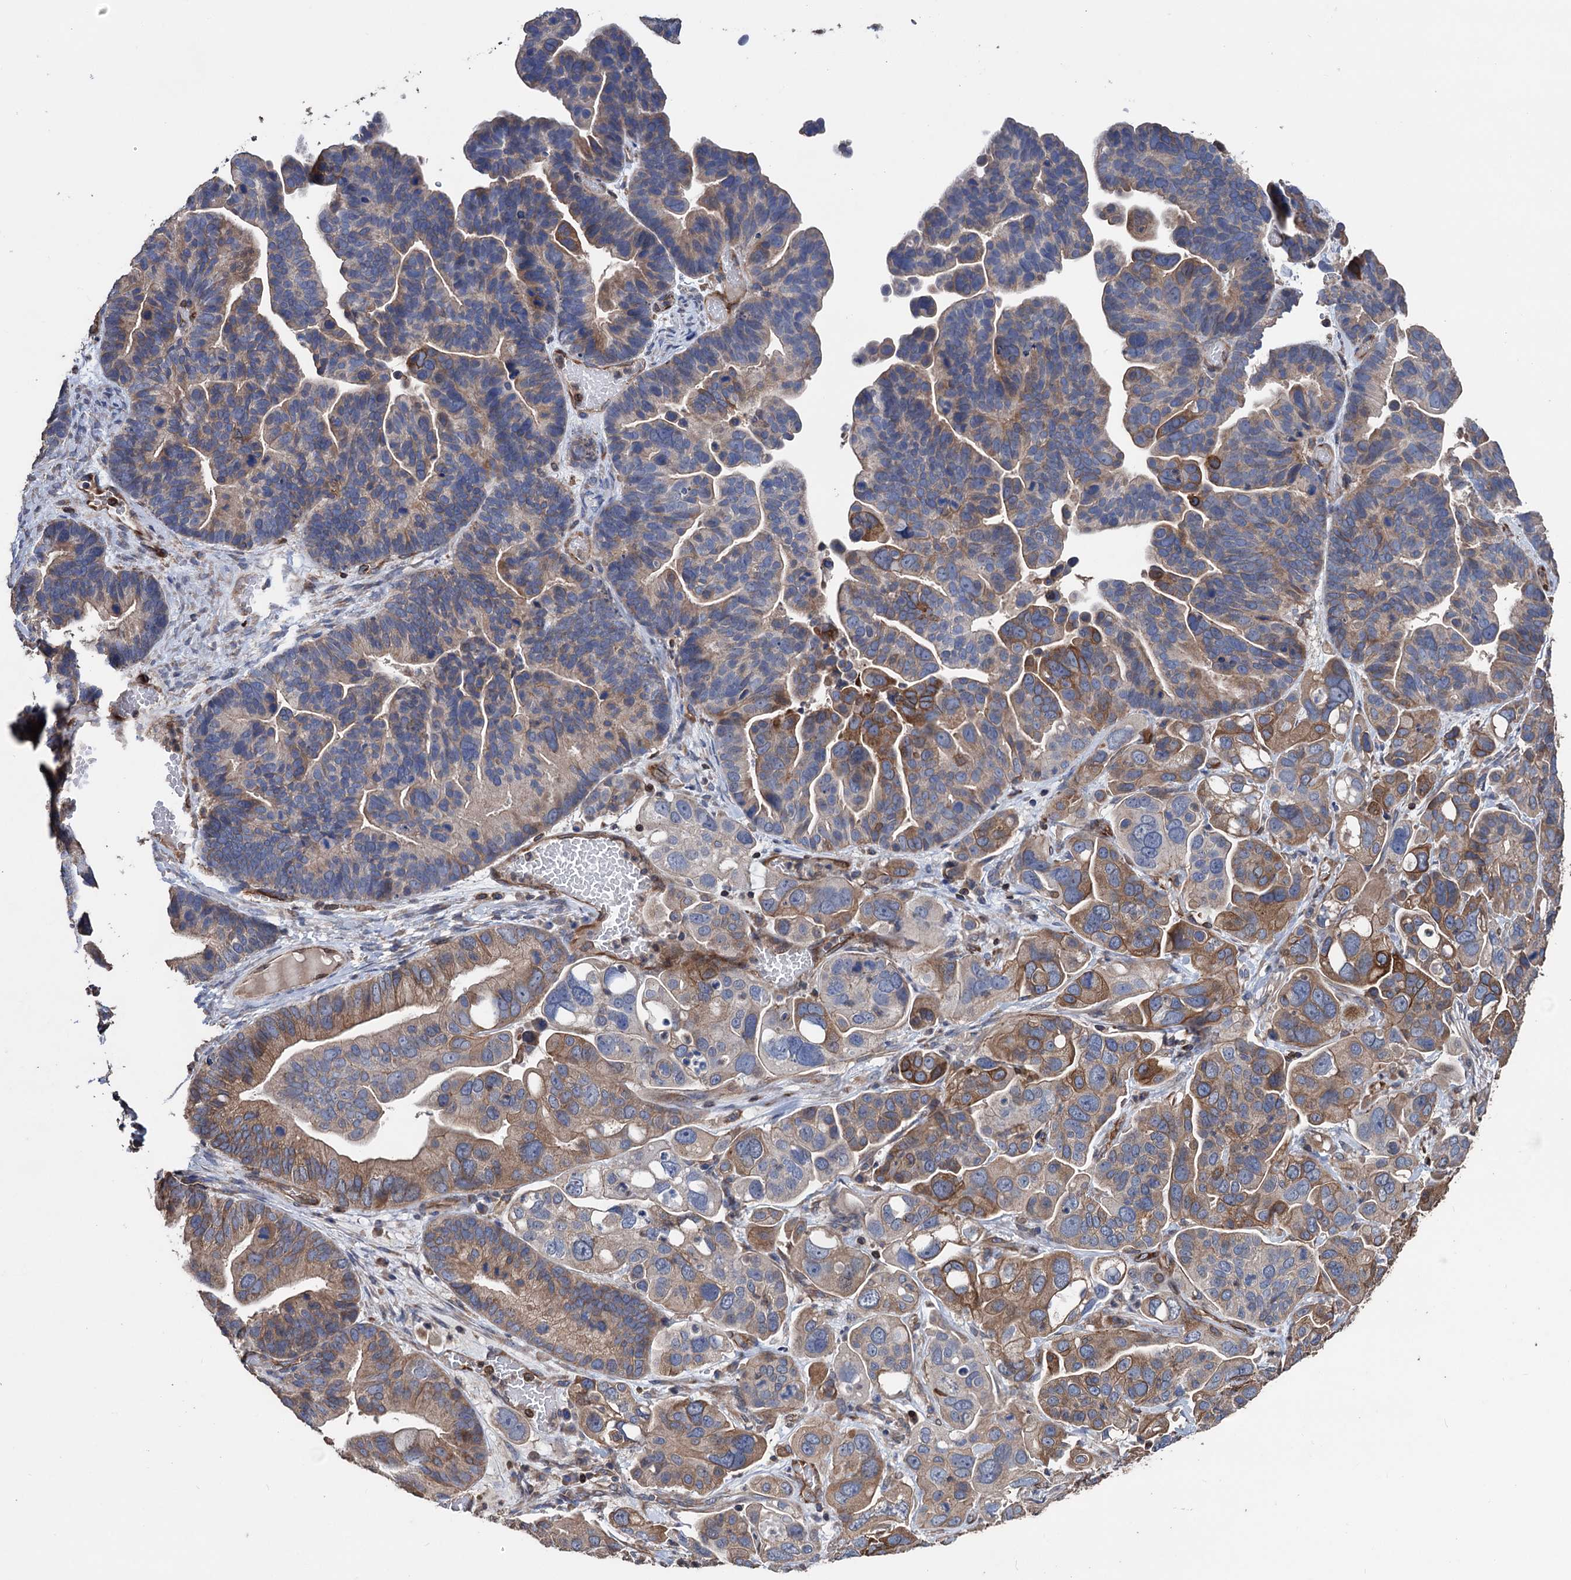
{"staining": {"intensity": "moderate", "quantity": "25%-75%", "location": "cytoplasmic/membranous"}, "tissue": "ovarian cancer", "cell_type": "Tumor cells", "image_type": "cancer", "snomed": [{"axis": "morphology", "description": "Cystadenocarcinoma, serous, NOS"}, {"axis": "topography", "description": "Ovary"}], "caption": "Ovarian serous cystadenocarcinoma stained with immunohistochemistry shows moderate cytoplasmic/membranous expression in approximately 25%-75% of tumor cells.", "gene": "STING1", "patient": {"sex": "female", "age": 56}}